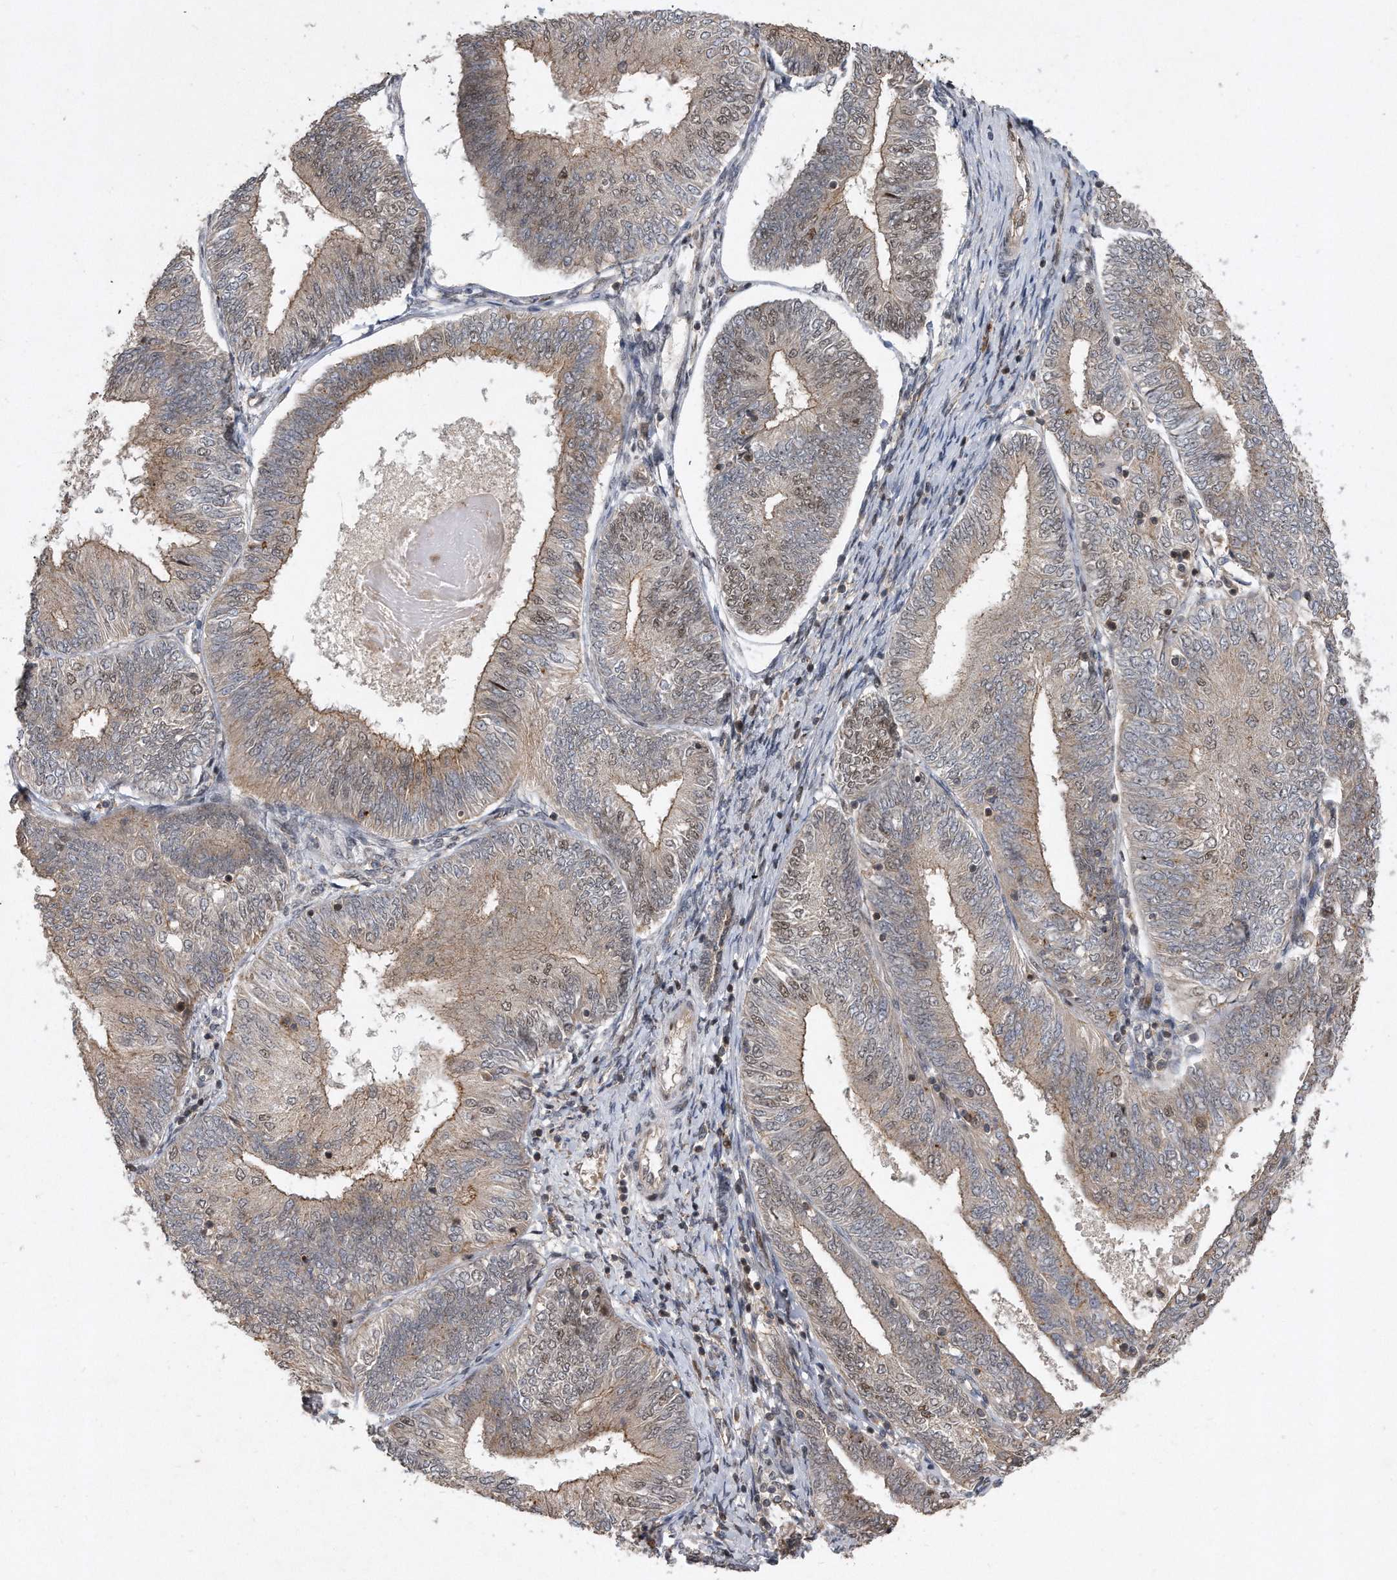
{"staining": {"intensity": "weak", "quantity": "25%-75%", "location": "cytoplasmic/membranous,nuclear"}, "tissue": "endometrial cancer", "cell_type": "Tumor cells", "image_type": "cancer", "snomed": [{"axis": "morphology", "description": "Adenocarcinoma, NOS"}, {"axis": "topography", "description": "Endometrium"}], "caption": "Endometrial cancer stained with a brown dye reveals weak cytoplasmic/membranous and nuclear positive expression in approximately 25%-75% of tumor cells.", "gene": "PGBD2", "patient": {"sex": "female", "age": 58}}